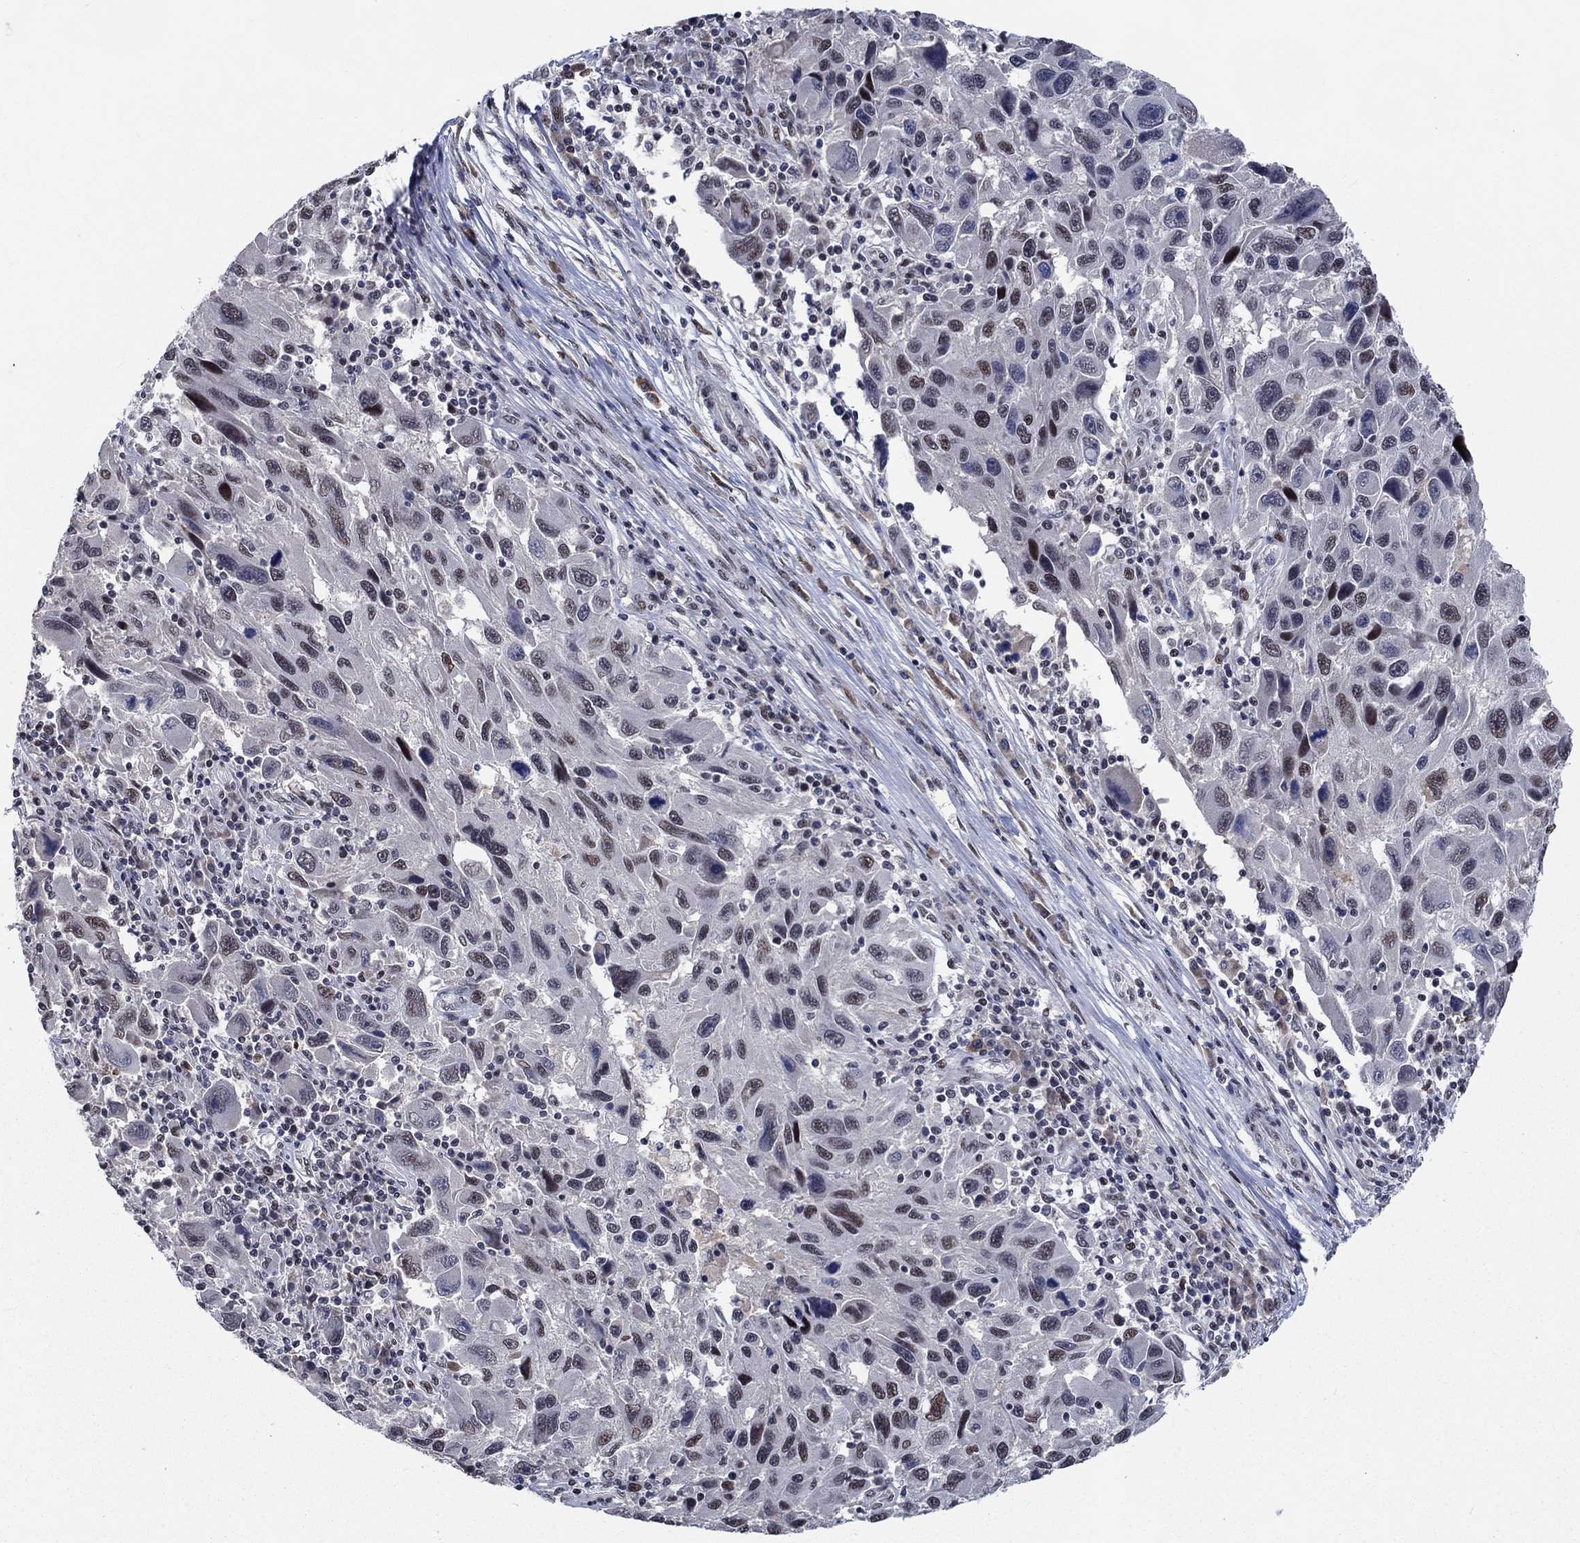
{"staining": {"intensity": "weak", "quantity": "<25%", "location": "nuclear"}, "tissue": "melanoma", "cell_type": "Tumor cells", "image_type": "cancer", "snomed": [{"axis": "morphology", "description": "Malignant melanoma, NOS"}, {"axis": "topography", "description": "Skin"}], "caption": "Immunohistochemistry (IHC) photomicrograph of neoplastic tissue: melanoma stained with DAB (3,3'-diaminobenzidine) exhibits no significant protein expression in tumor cells. (DAB (3,3'-diaminobenzidine) immunohistochemistry, high magnification).", "gene": "HTN1", "patient": {"sex": "male", "age": 53}}